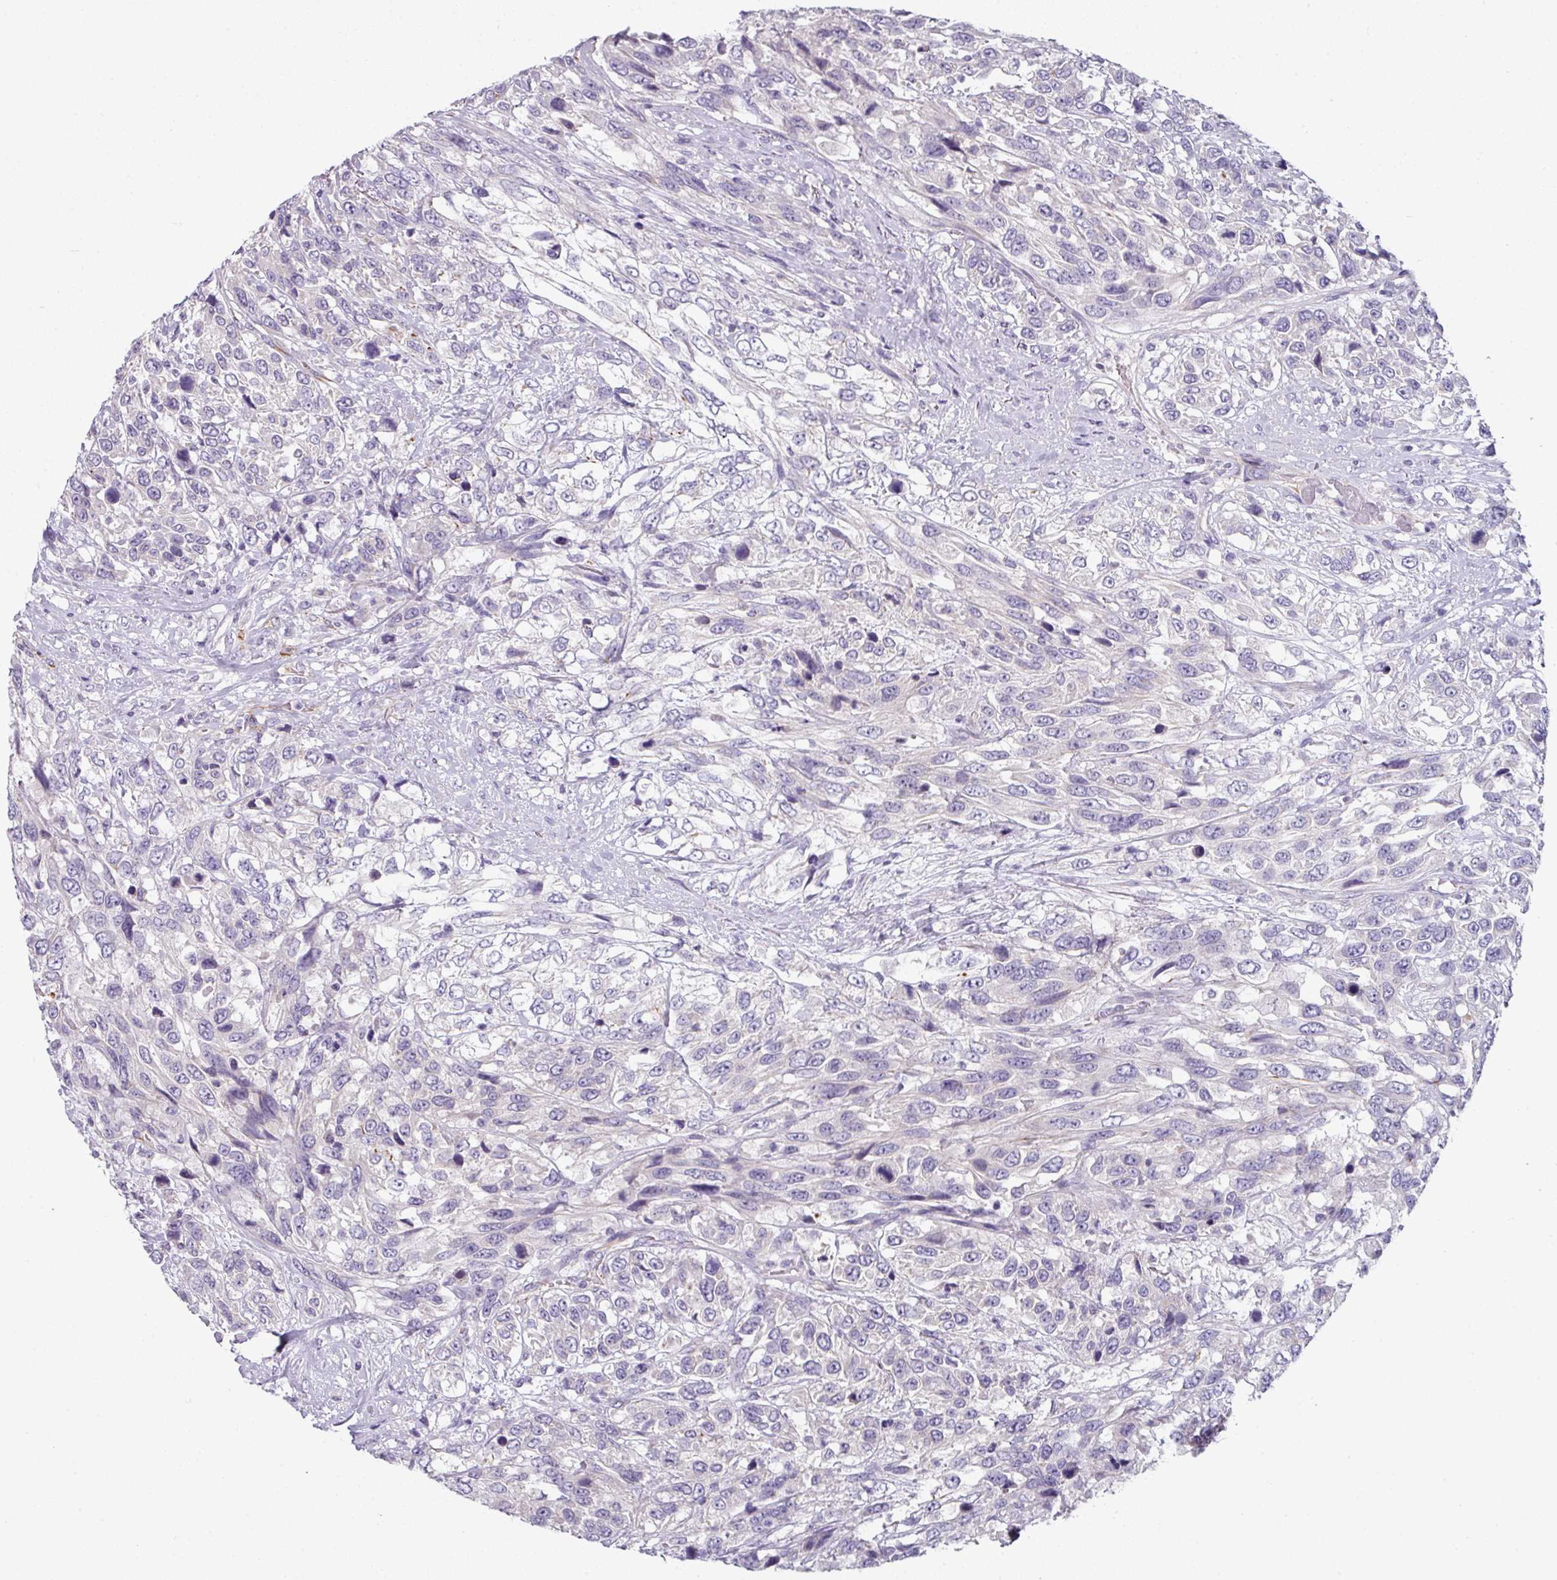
{"staining": {"intensity": "negative", "quantity": "none", "location": "none"}, "tissue": "urothelial cancer", "cell_type": "Tumor cells", "image_type": "cancer", "snomed": [{"axis": "morphology", "description": "Urothelial carcinoma, High grade"}, {"axis": "topography", "description": "Urinary bladder"}], "caption": "DAB (3,3'-diaminobenzidine) immunohistochemical staining of human urothelial carcinoma (high-grade) shows no significant expression in tumor cells.", "gene": "SLC17A7", "patient": {"sex": "female", "age": 70}}